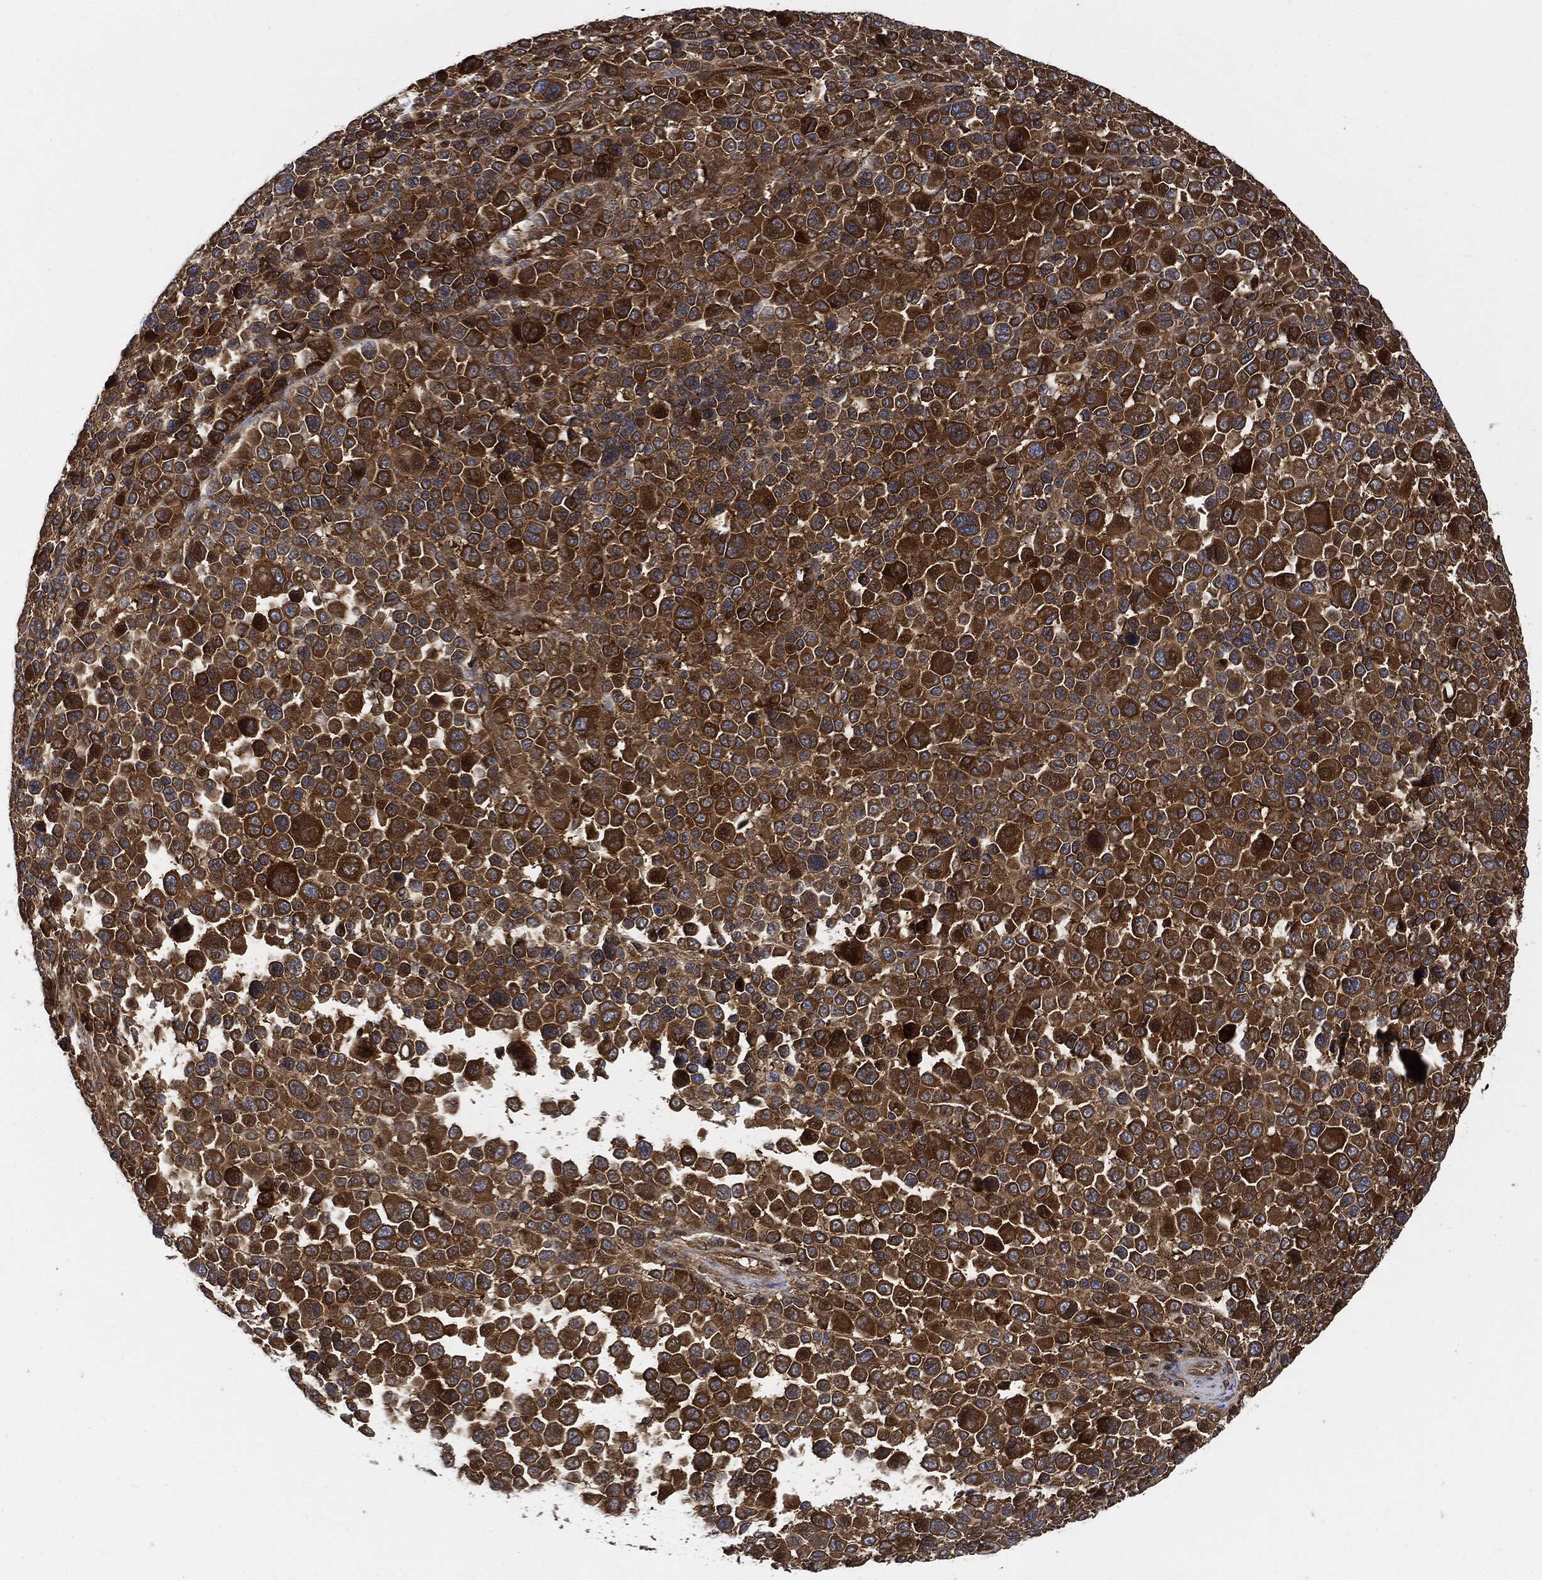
{"staining": {"intensity": "strong", "quantity": ">75%", "location": "cytoplasmic/membranous"}, "tissue": "melanoma", "cell_type": "Tumor cells", "image_type": "cancer", "snomed": [{"axis": "morphology", "description": "Malignant melanoma, NOS"}, {"axis": "topography", "description": "Skin"}], "caption": "A micrograph showing strong cytoplasmic/membranous staining in approximately >75% of tumor cells in malignant melanoma, as visualized by brown immunohistochemical staining.", "gene": "XPNPEP1", "patient": {"sex": "female", "age": 57}}